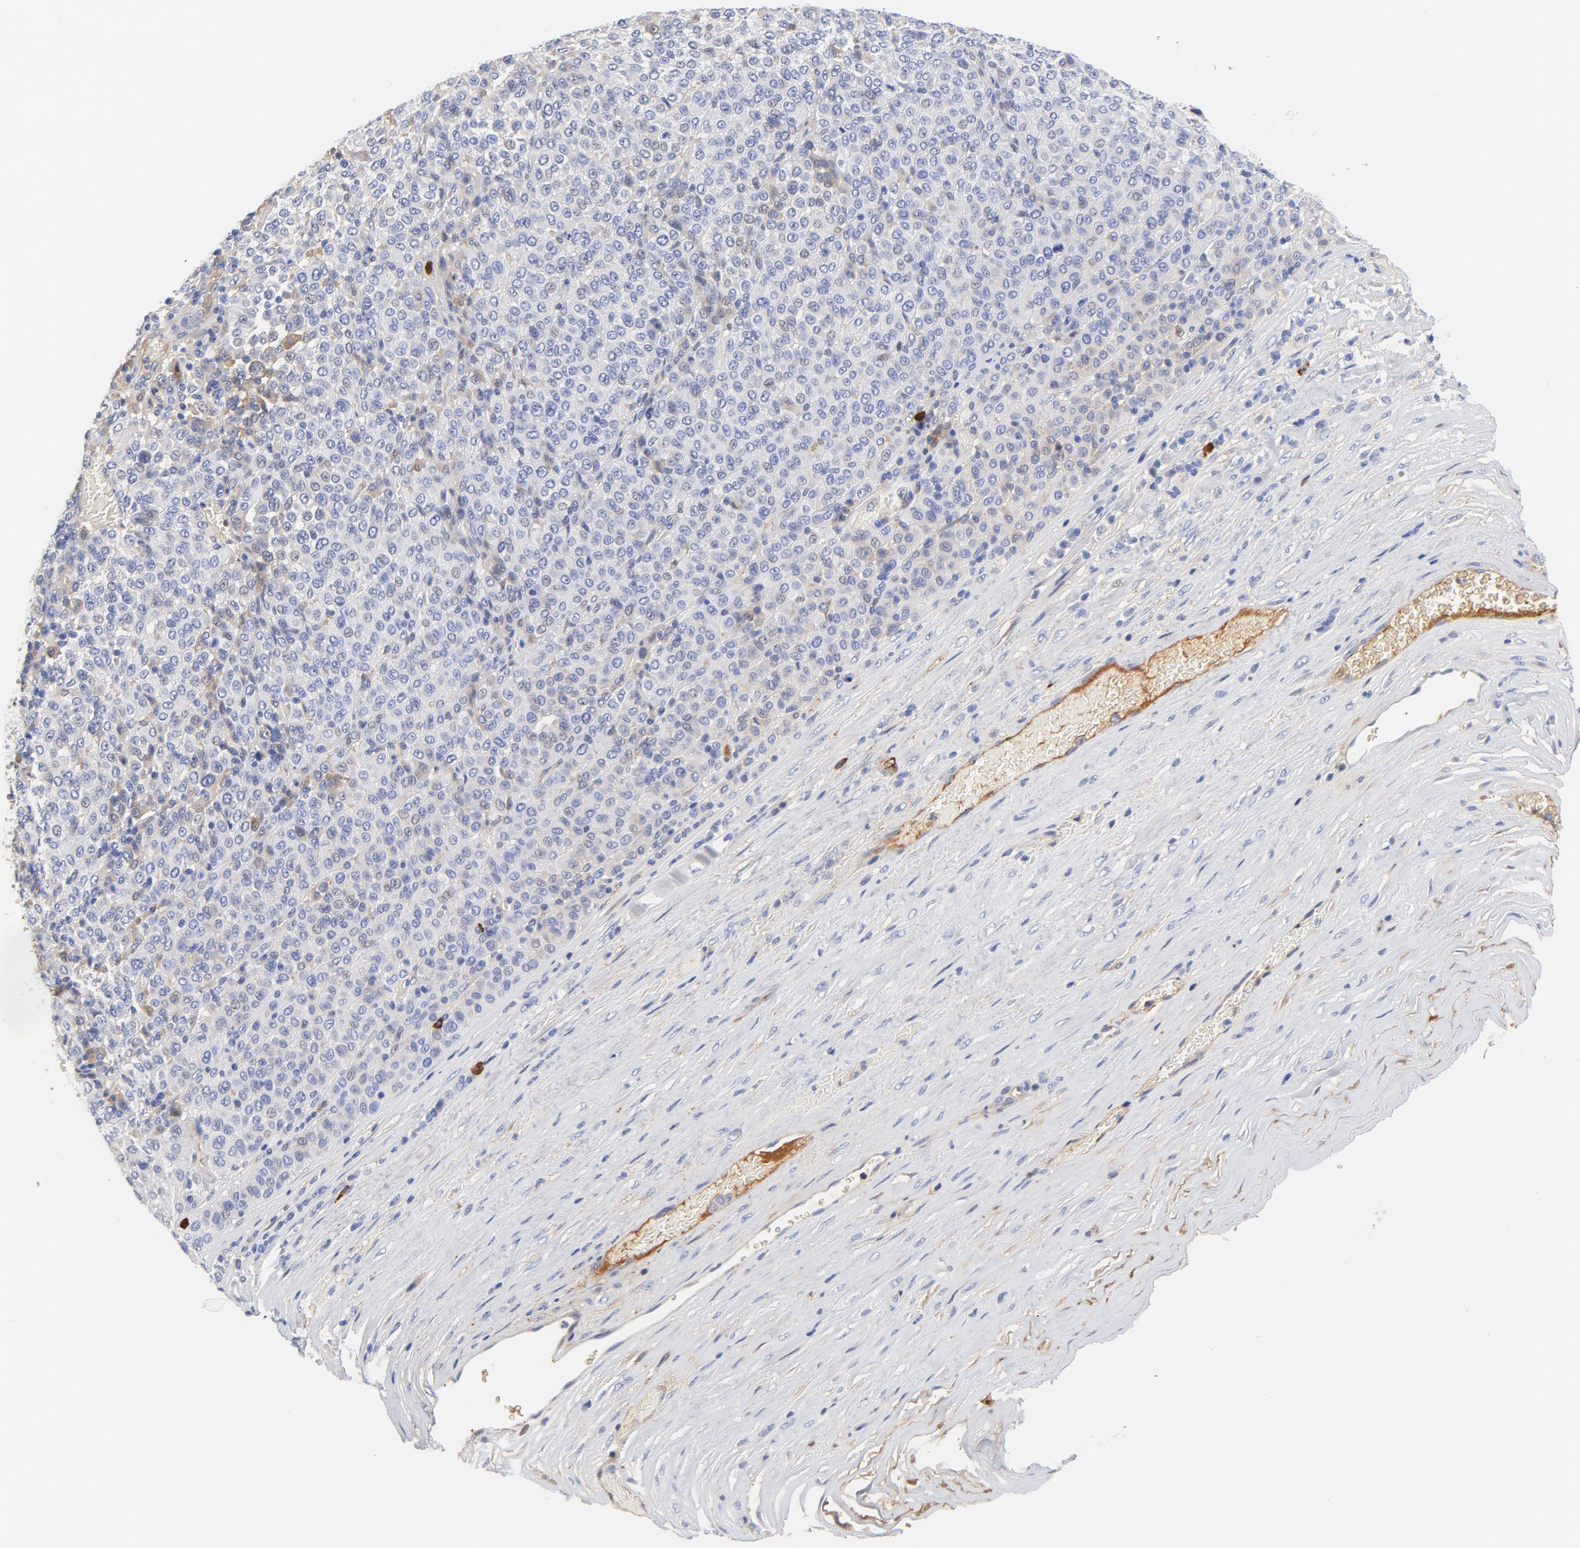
{"staining": {"intensity": "weak", "quantity": "25%-75%", "location": "cytoplasmic/membranous"}, "tissue": "melanoma", "cell_type": "Tumor cells", "image_type": "cancer", "snomed": [{"axis": "morphology", "description": "Malignant melanoma, Metastatic site"}, {"axis": "topography", "description": "Pancreas"}], "caption": "DAB (3,3'-diaminobenzidine) immunohistochemical staining of human melanoma exhibits weak cytoplasmic/membranous protein staining in about 25%-75% of tumor cells. Nuclei are stained in blue.", "gene": "IGLV3-10", "patient": {"sex": "female", "age": 30}}